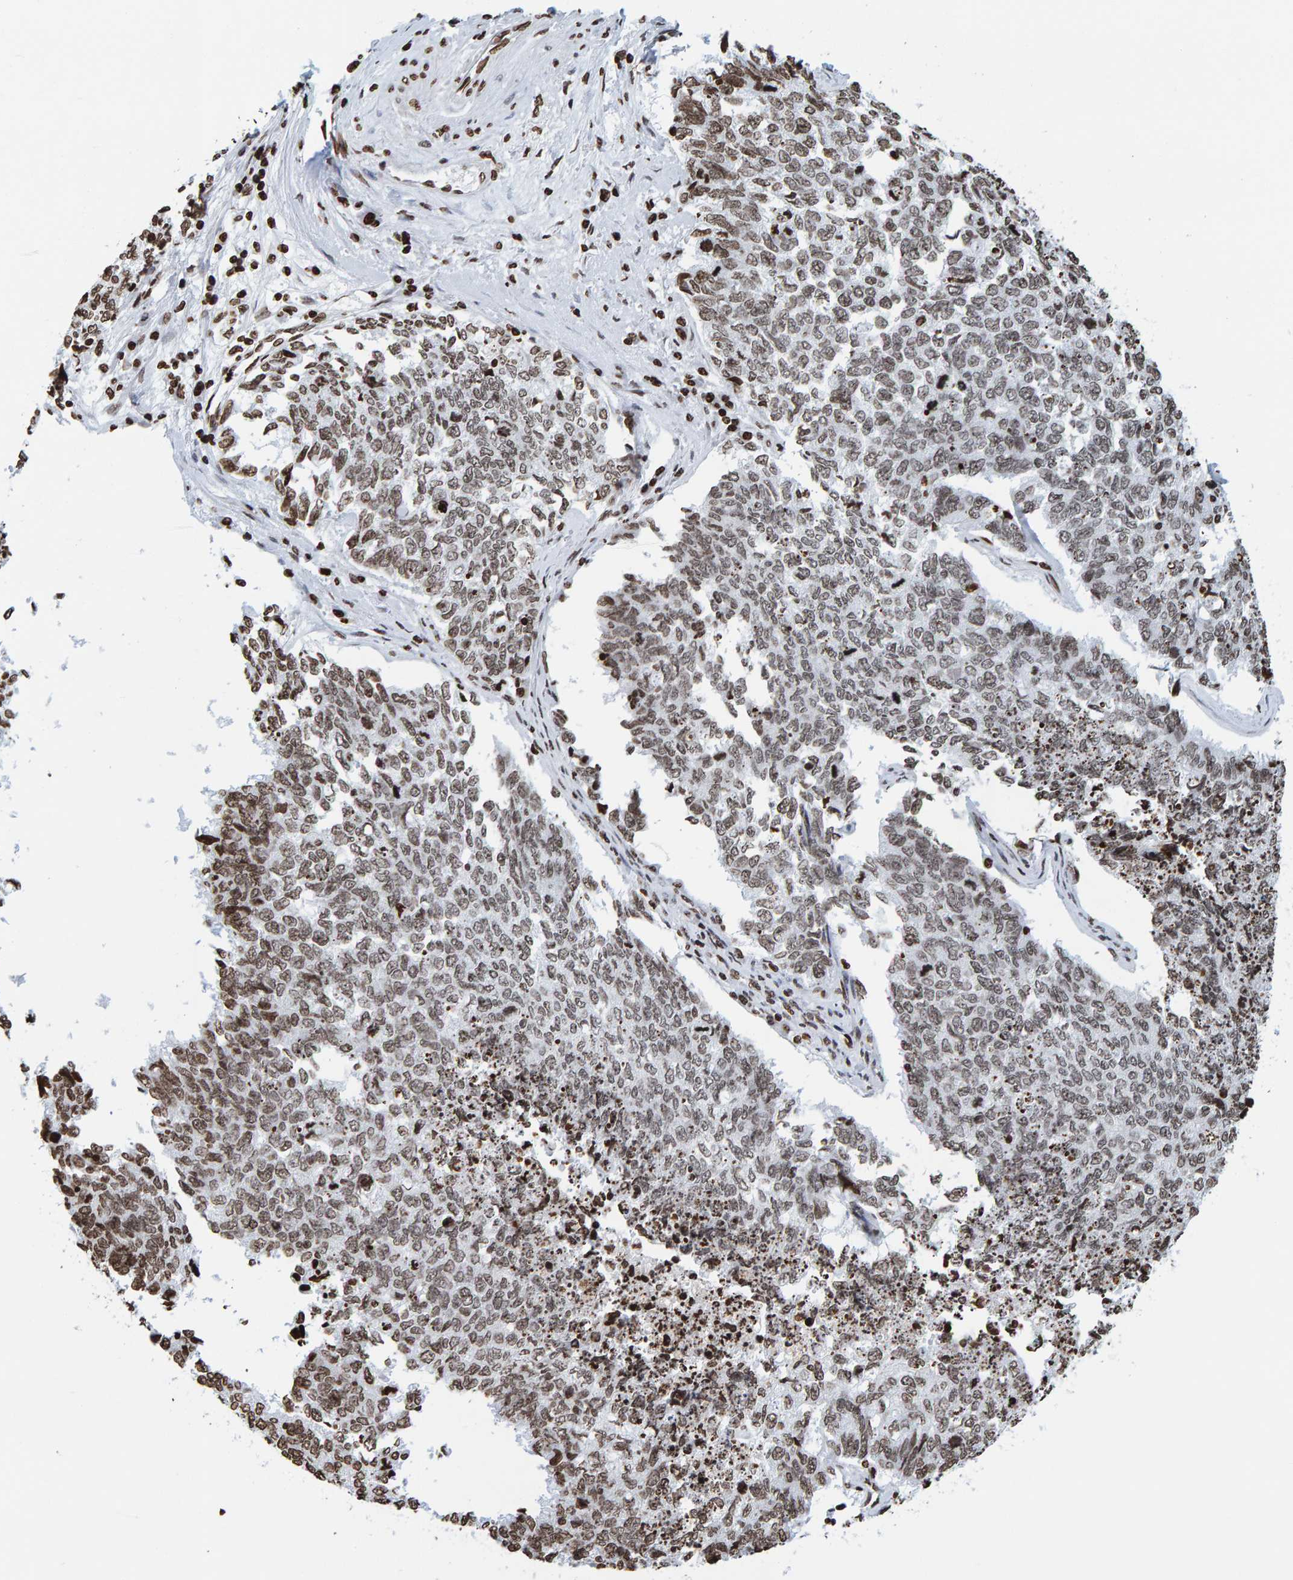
{"staining": {"intensity": "moderate", "quantity": "25%-75%", "location": "nuclear"}, "tissue": "cervical cancer", "cell_type": "Tumor cells", "image_type": "cancer", "snomed": [{"axis": "morphology", "description": "Squamous cell carcinoma, NOS"}, {"axis": "topography", "description": "Cervix"}], "caption": "Immunohistochemical staining of human cervical cancer (squamous cell carcinoma) exhibits medium levels of moderate nuclear protein positivity in approximately 25%-75% of tumor cells.", "gene": "BRF2", "patient": {"sex": "female", "age": 63}}